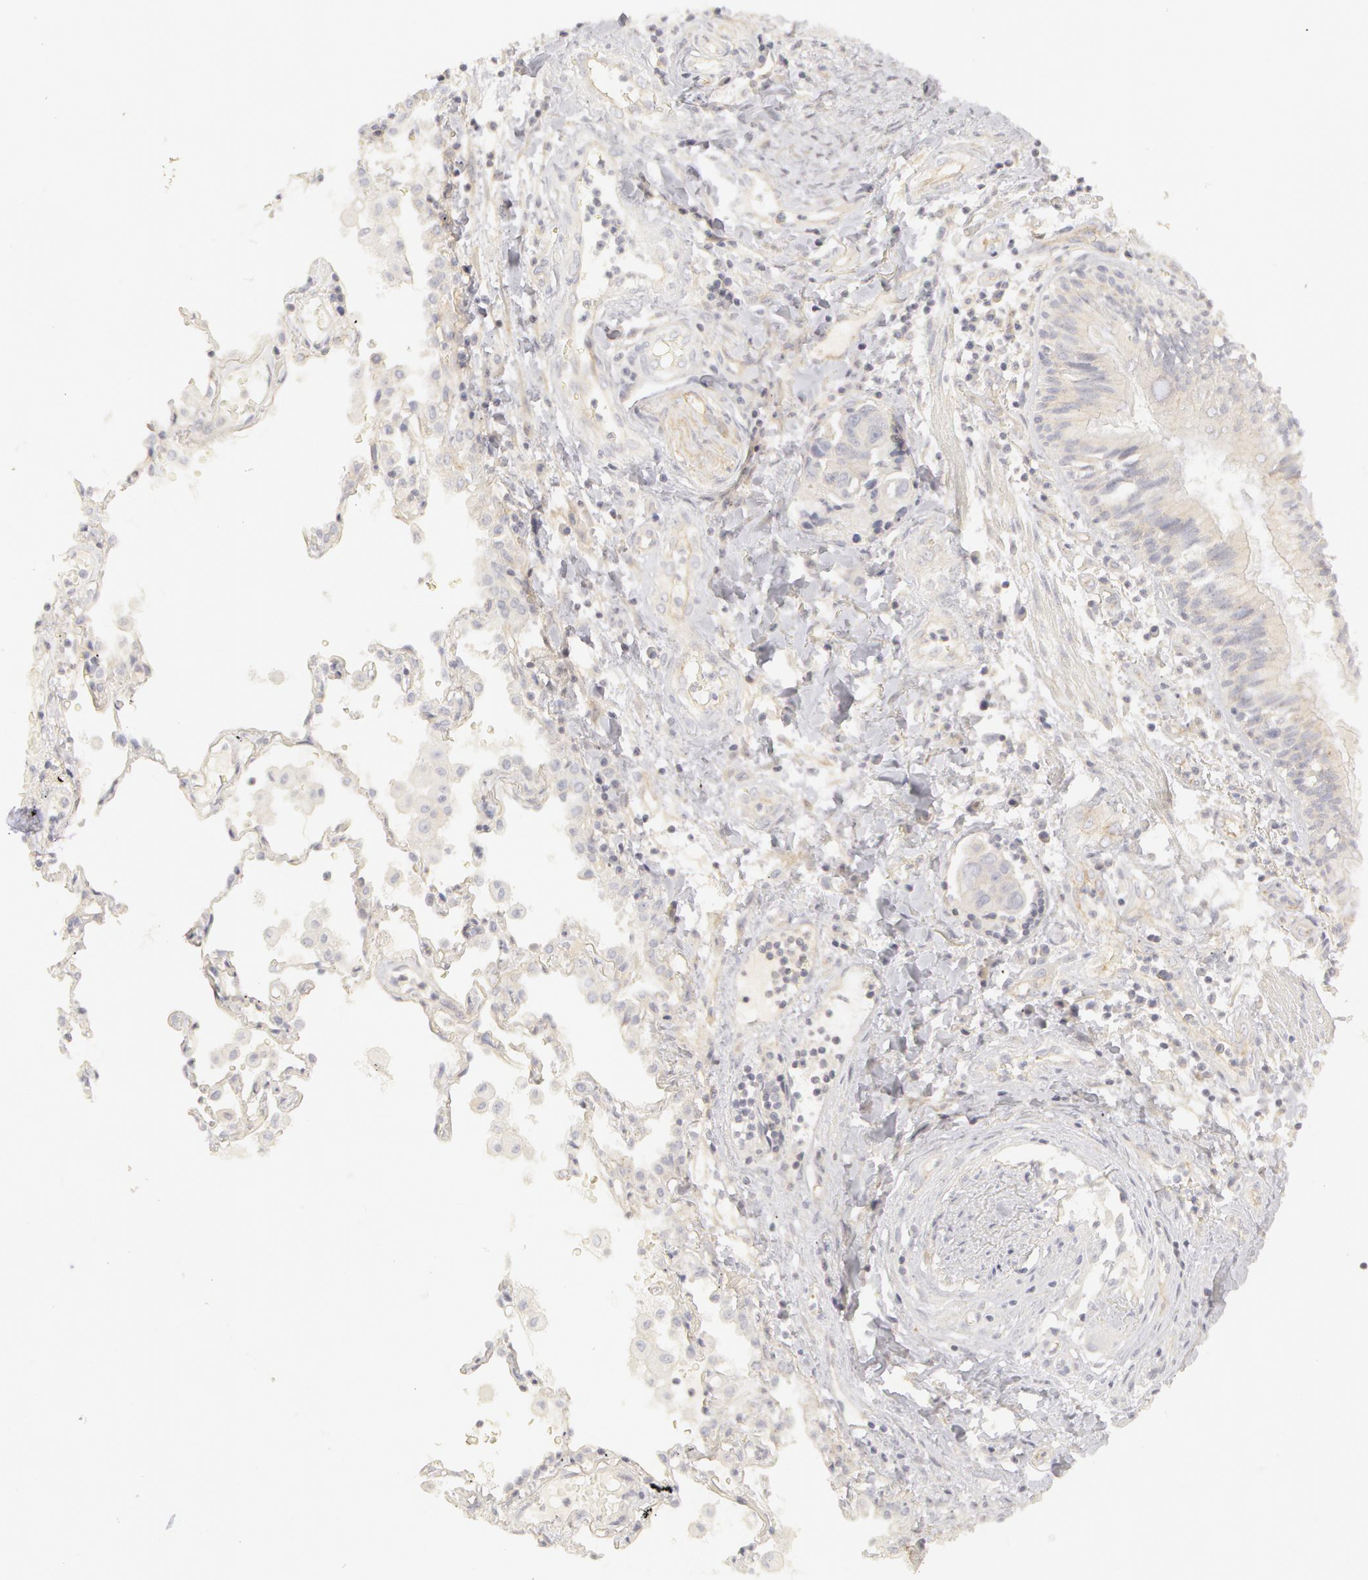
{"staining": {"intensity": "negative", "quantity": "none", "location": "none"}, "tissue": "lung cancer", "cell_type": "Tumor cells", "image_type": "cancer", "snomed": [{"axis": "morphology", "description": "Adenocarcinoma, NOS"}, {"axis": "topography", "description": "Lung"}], "caption": "The immunohistochemistry (IHC) photomicrograph has no significant staining in tumor cells of lung cancer (adenocarcinoma) tissue.", "gene": "ABCB1", "patient": {"sex": "male", "age": 64}}